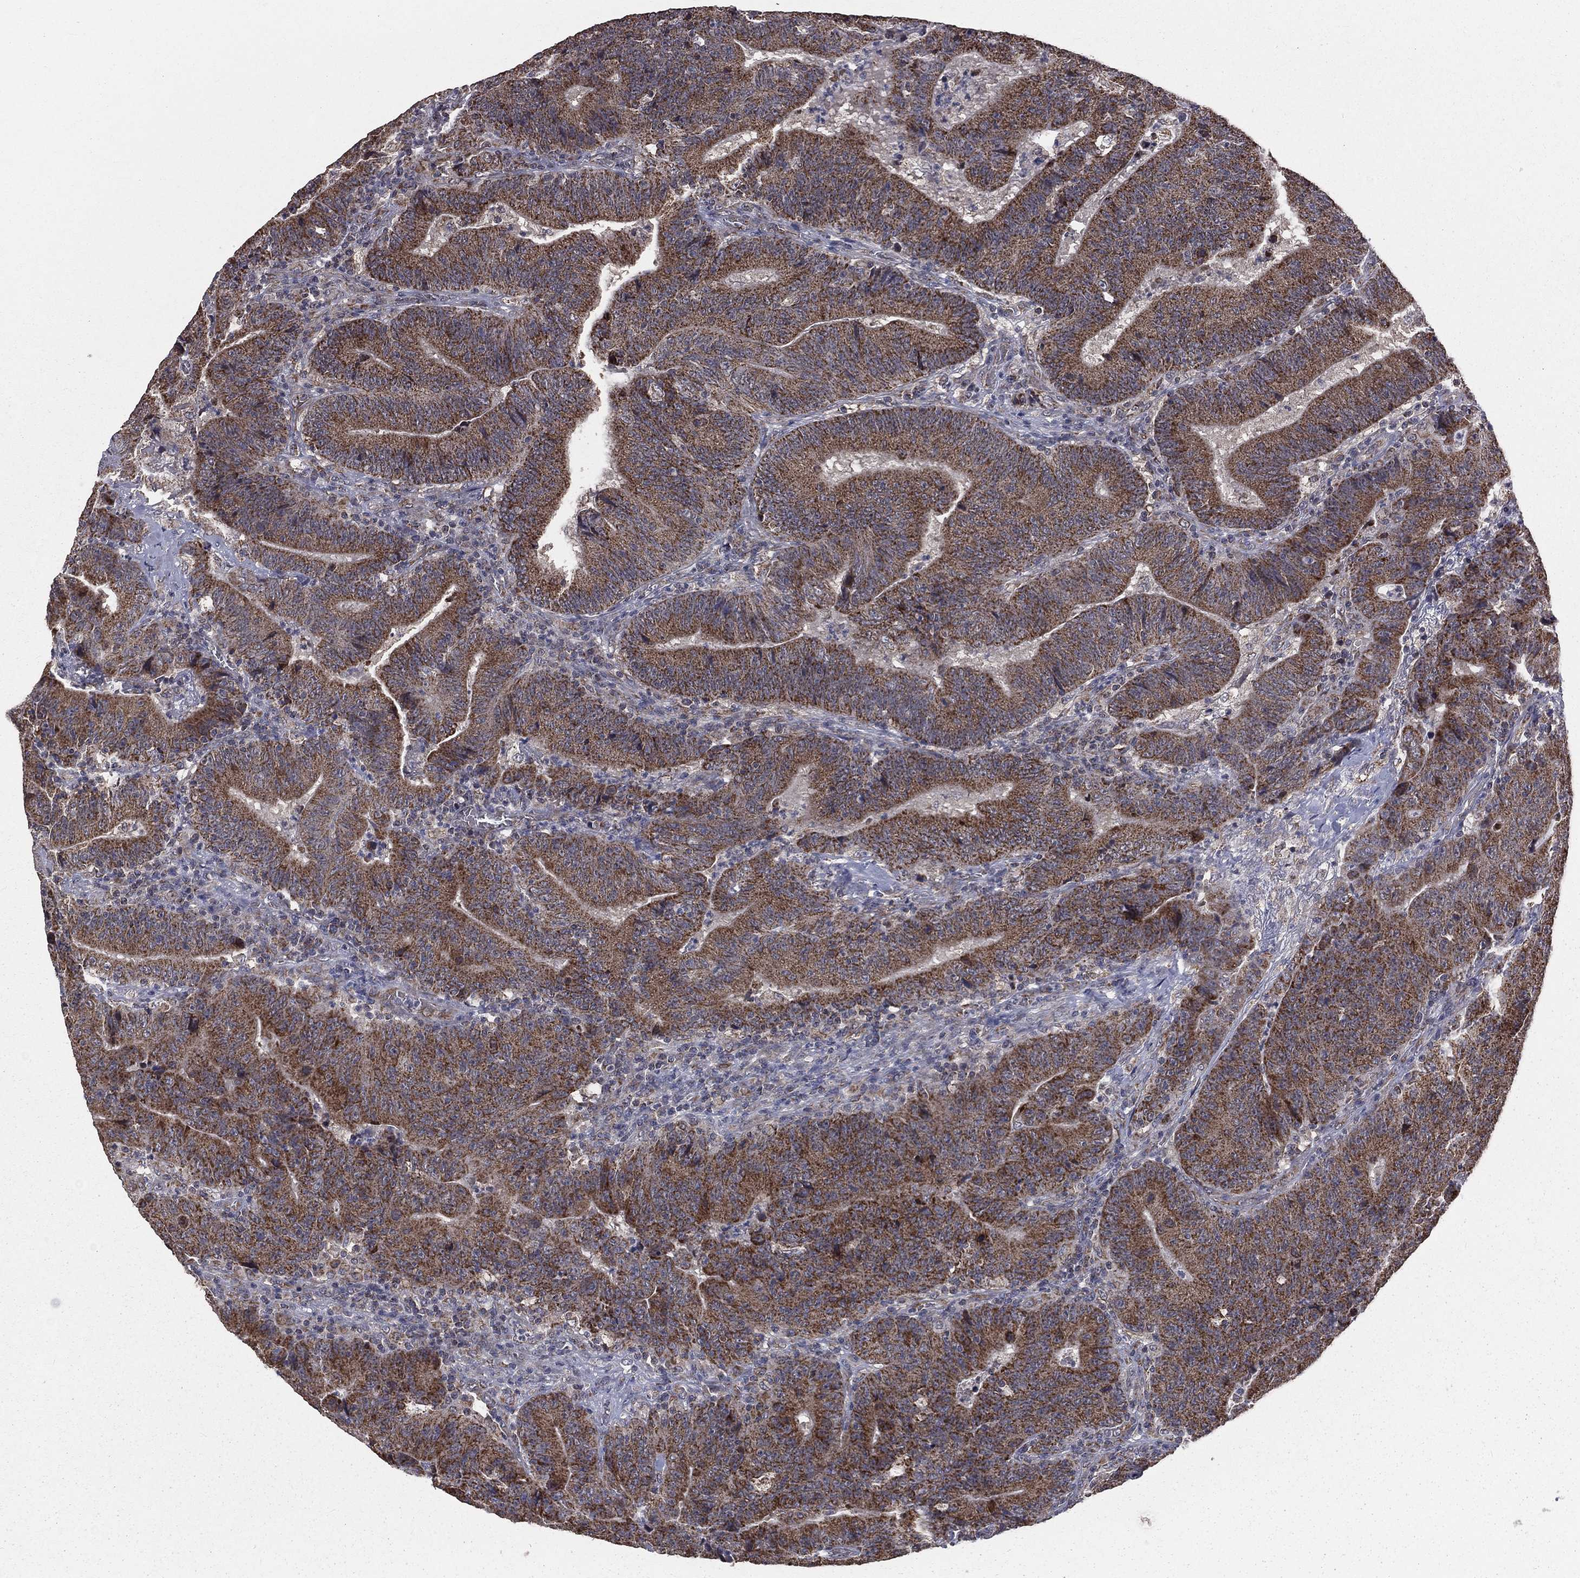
{"staining": {"intensity": "moderate", "quantity": ">75%", "location": "cytoplasmic/membranous"}, "tissue": "colorectal cancer", "cell_type": "Tumor cells", "image_type": "cancer", "snomed": [{"axis": "morphology", "description": "Adenocarcinoma, NOS"}, {"axis": "topography", "description": "Colon"}], "caption": "Colorectal adenocarcinoma stained for a protein (brown) exhibits moderate cytoplasmic/membranous positive expression in about >75% of tumor cells.", "gene": "MRPL46", "patient": {"sex": "female", "age": 75}}